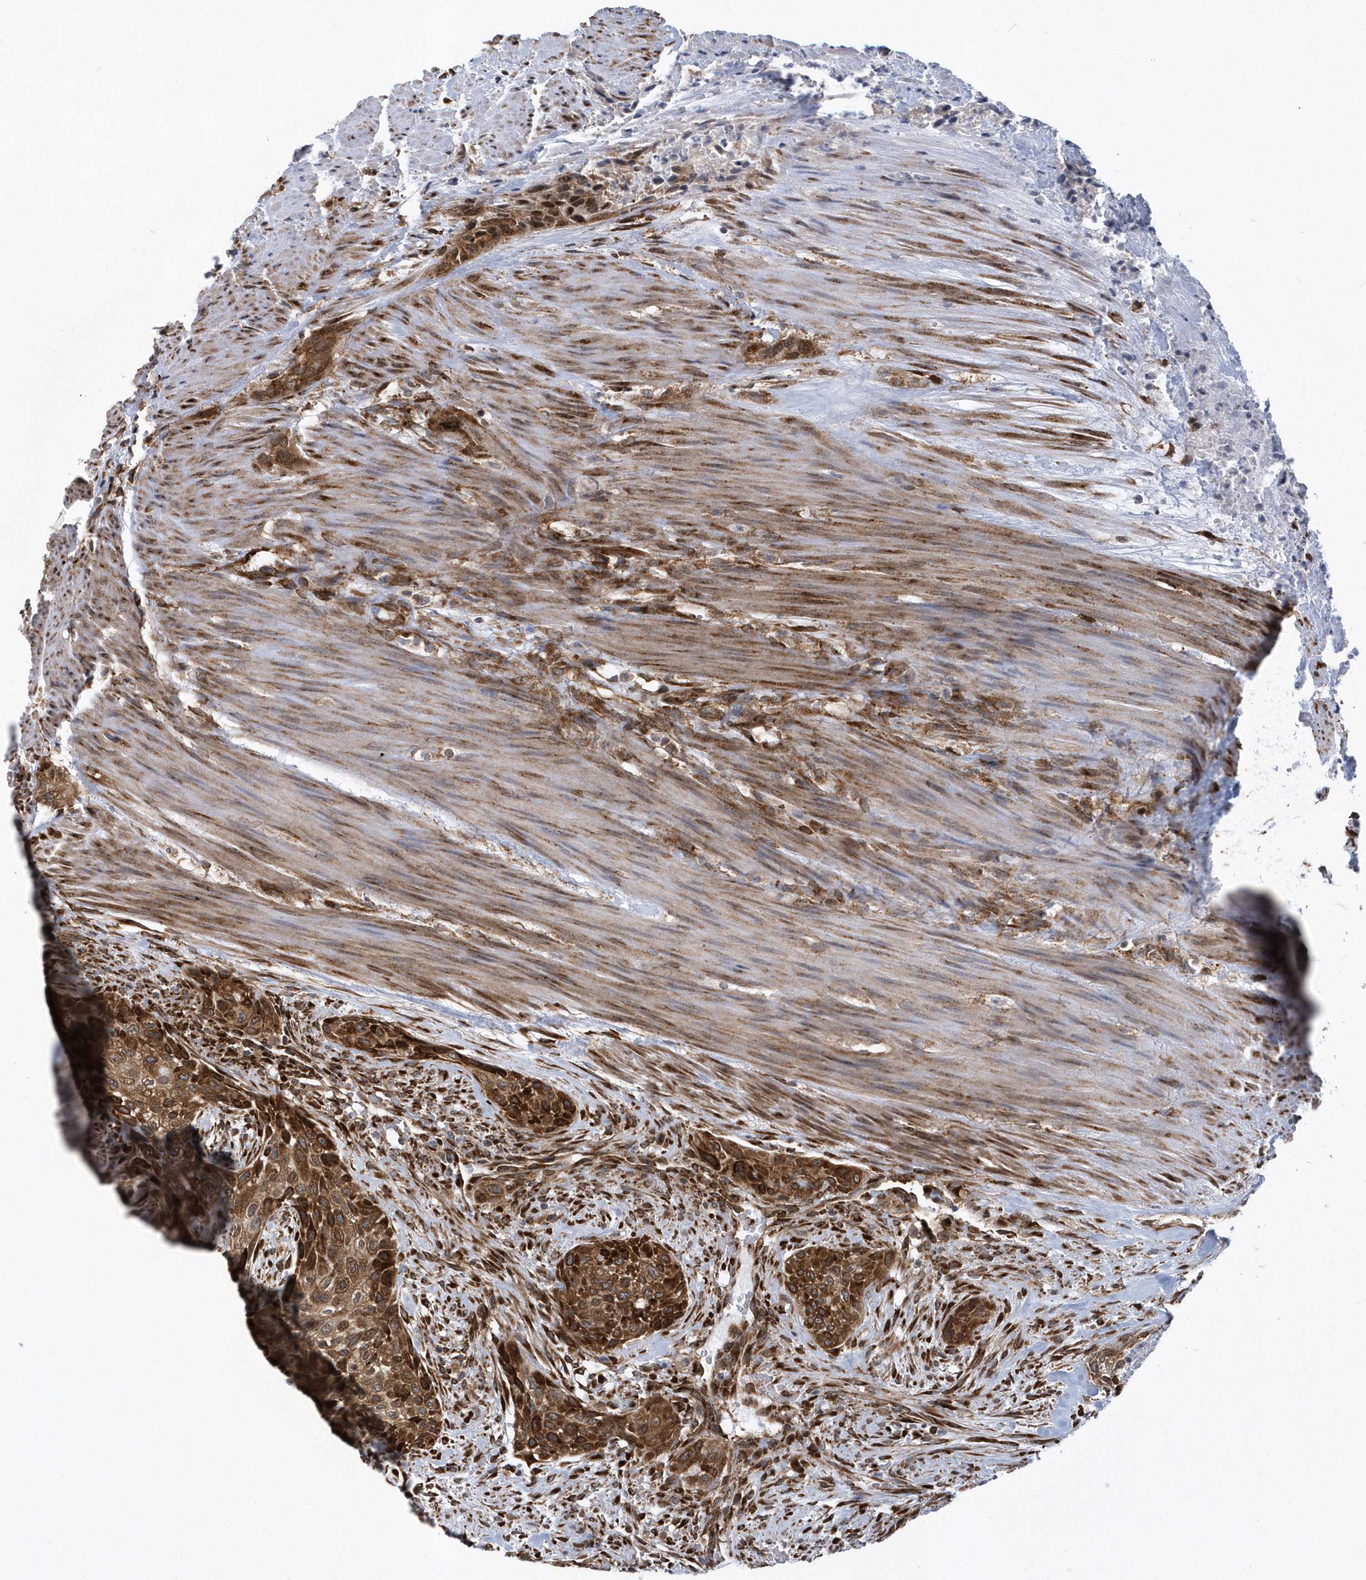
{"staining": {"intensity": "strong", "quantity": ">75%", "location": "cytoplasmic/membranous"}, "tissue": "urothelial cancer", "cell_type": "Tumor cells", "image_type": "cancer", "snomed": [{"axis": "morphology", "description": "Urothelial carcinoma, High grade"}, {"axis": "topography", "description": "Urinary bladder"}], "caption": "Strong cytoplasmic/membranous protein staining is seen in about >75% of tumor cells in urothelial carcinoma (high-grade). The protein of interest is stained brown, and the nuclei are stained in blue (DAB (3,3'-diaminobenzidine) IHC with brightfield microscopy, high magnification).", "gene": "PHF1", "patient": {"sex": "male", "age": 35}}